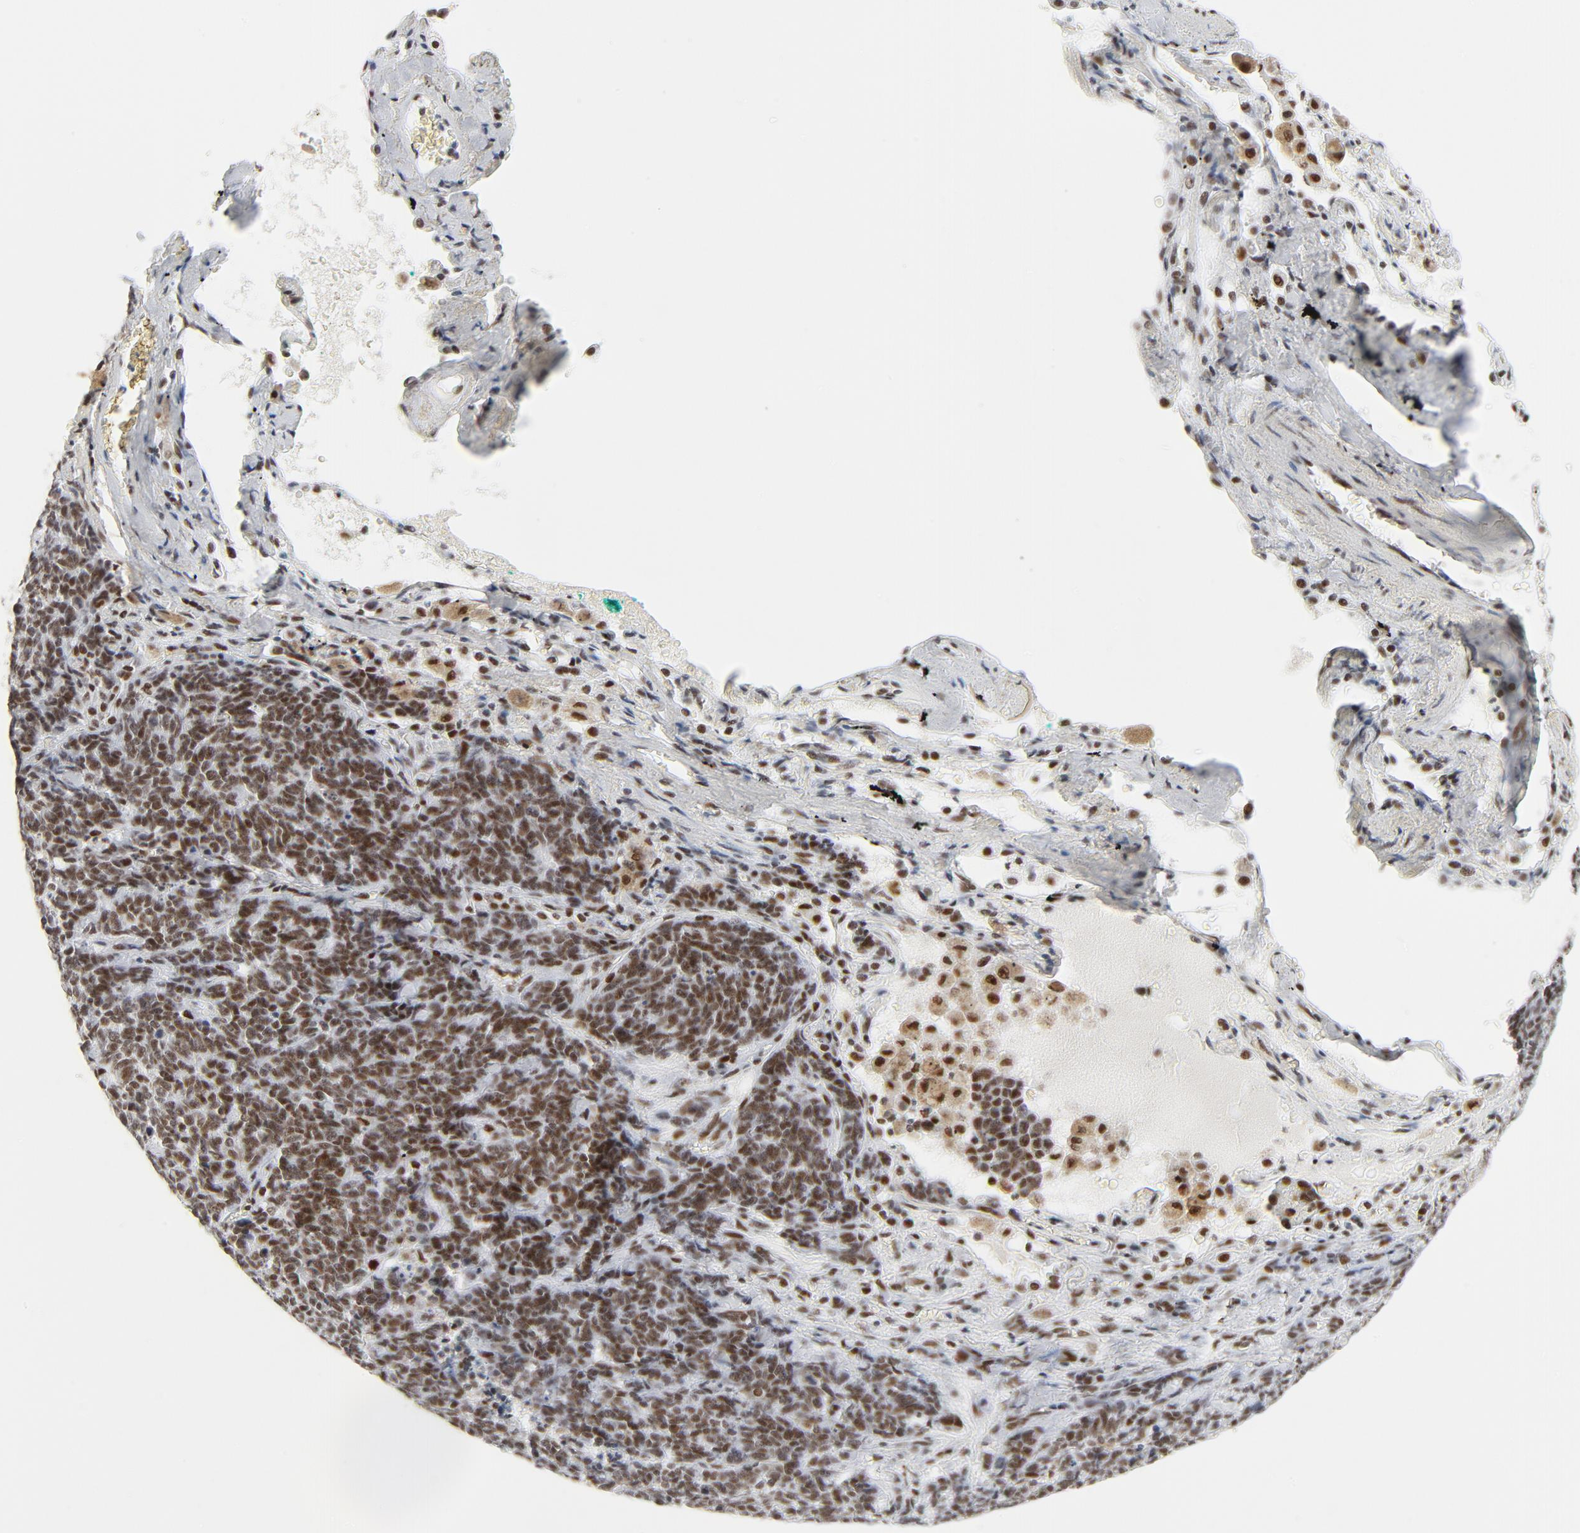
{"staining": {"intensity": "moderate", "quantity": ">75%", "location": "nuclear"}, "tissue": "lung cancer", "cell_type": "Tumor cells", "image_type": "cancer", "snomed": [{"axis": "morphology", "description": "Neoplasm, malignant, NOS"}, {"axis": "topography", "description": "Lung"}], "caption": "A micrograph of human lung cancer (neoplasm (malignant)) stained for a protein displays moderate nuclear brown staining in tumor cells.", "gene": "GTF2H1", "patient": {"sex": "female", "age": 58}}